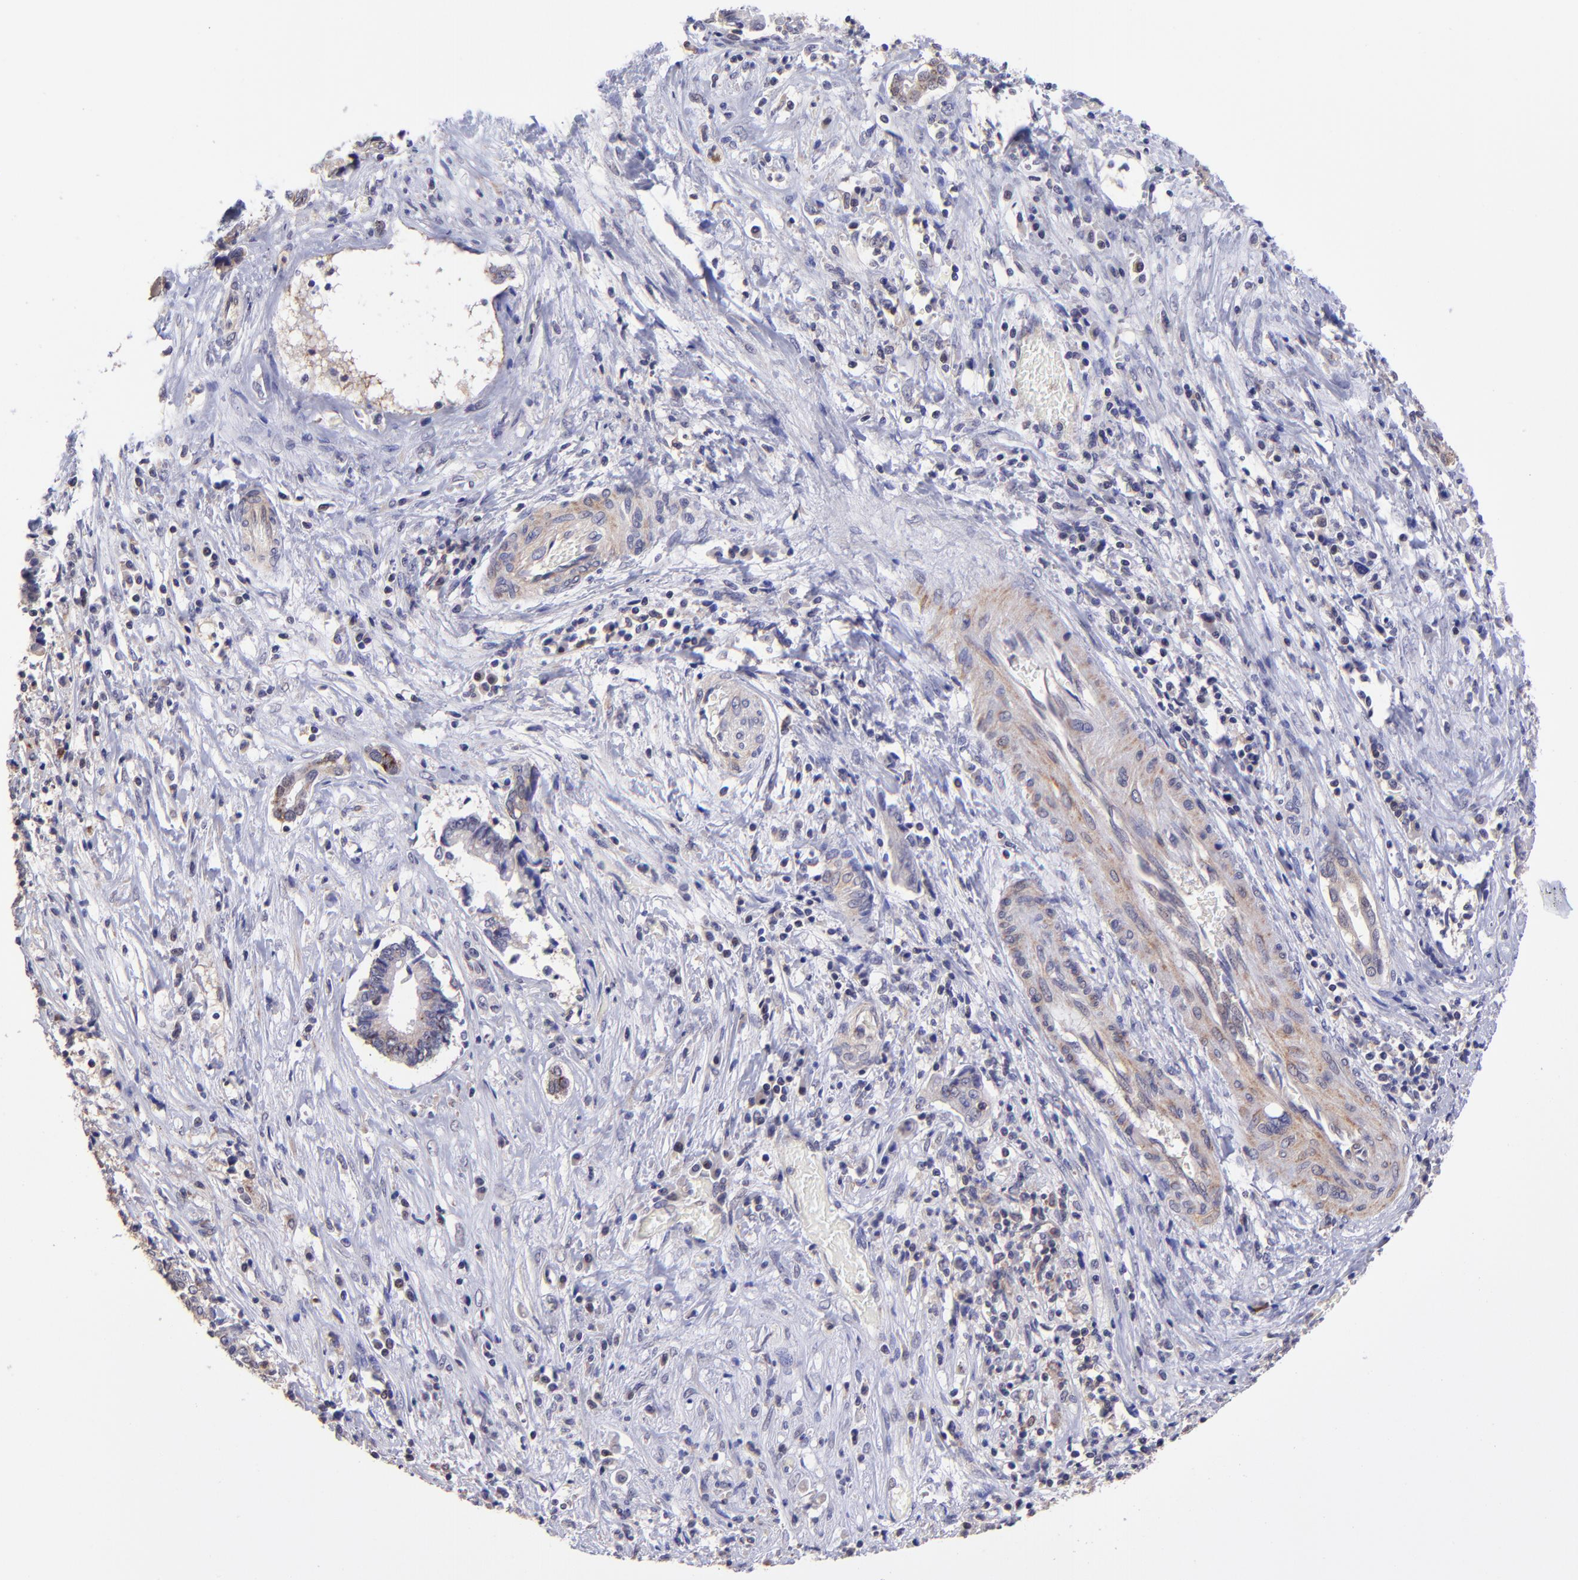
{"staining": {"intensity": "weak", "quantity": "25%-75%", "location": "cytoplasmic/membranous"}, "tissue": "liver cancer", "cell_type": "Tumor cells", "image_type": "cancer", "snomed": [{"axis": "morphology", "description": "Cholangiocarcinoma"}, {"axis": "topography", "description": "Liver"}], "caption": "This image demonstrates immunohistochemistry (IHC) staining of human liver cancer (cholangiocarcinoma), with low weak cytoplasmic/membranous expression in approximately 25%-75% of tumor cells.", "gene": "NSF", "patient": {"sex": "male", "age": 57}}